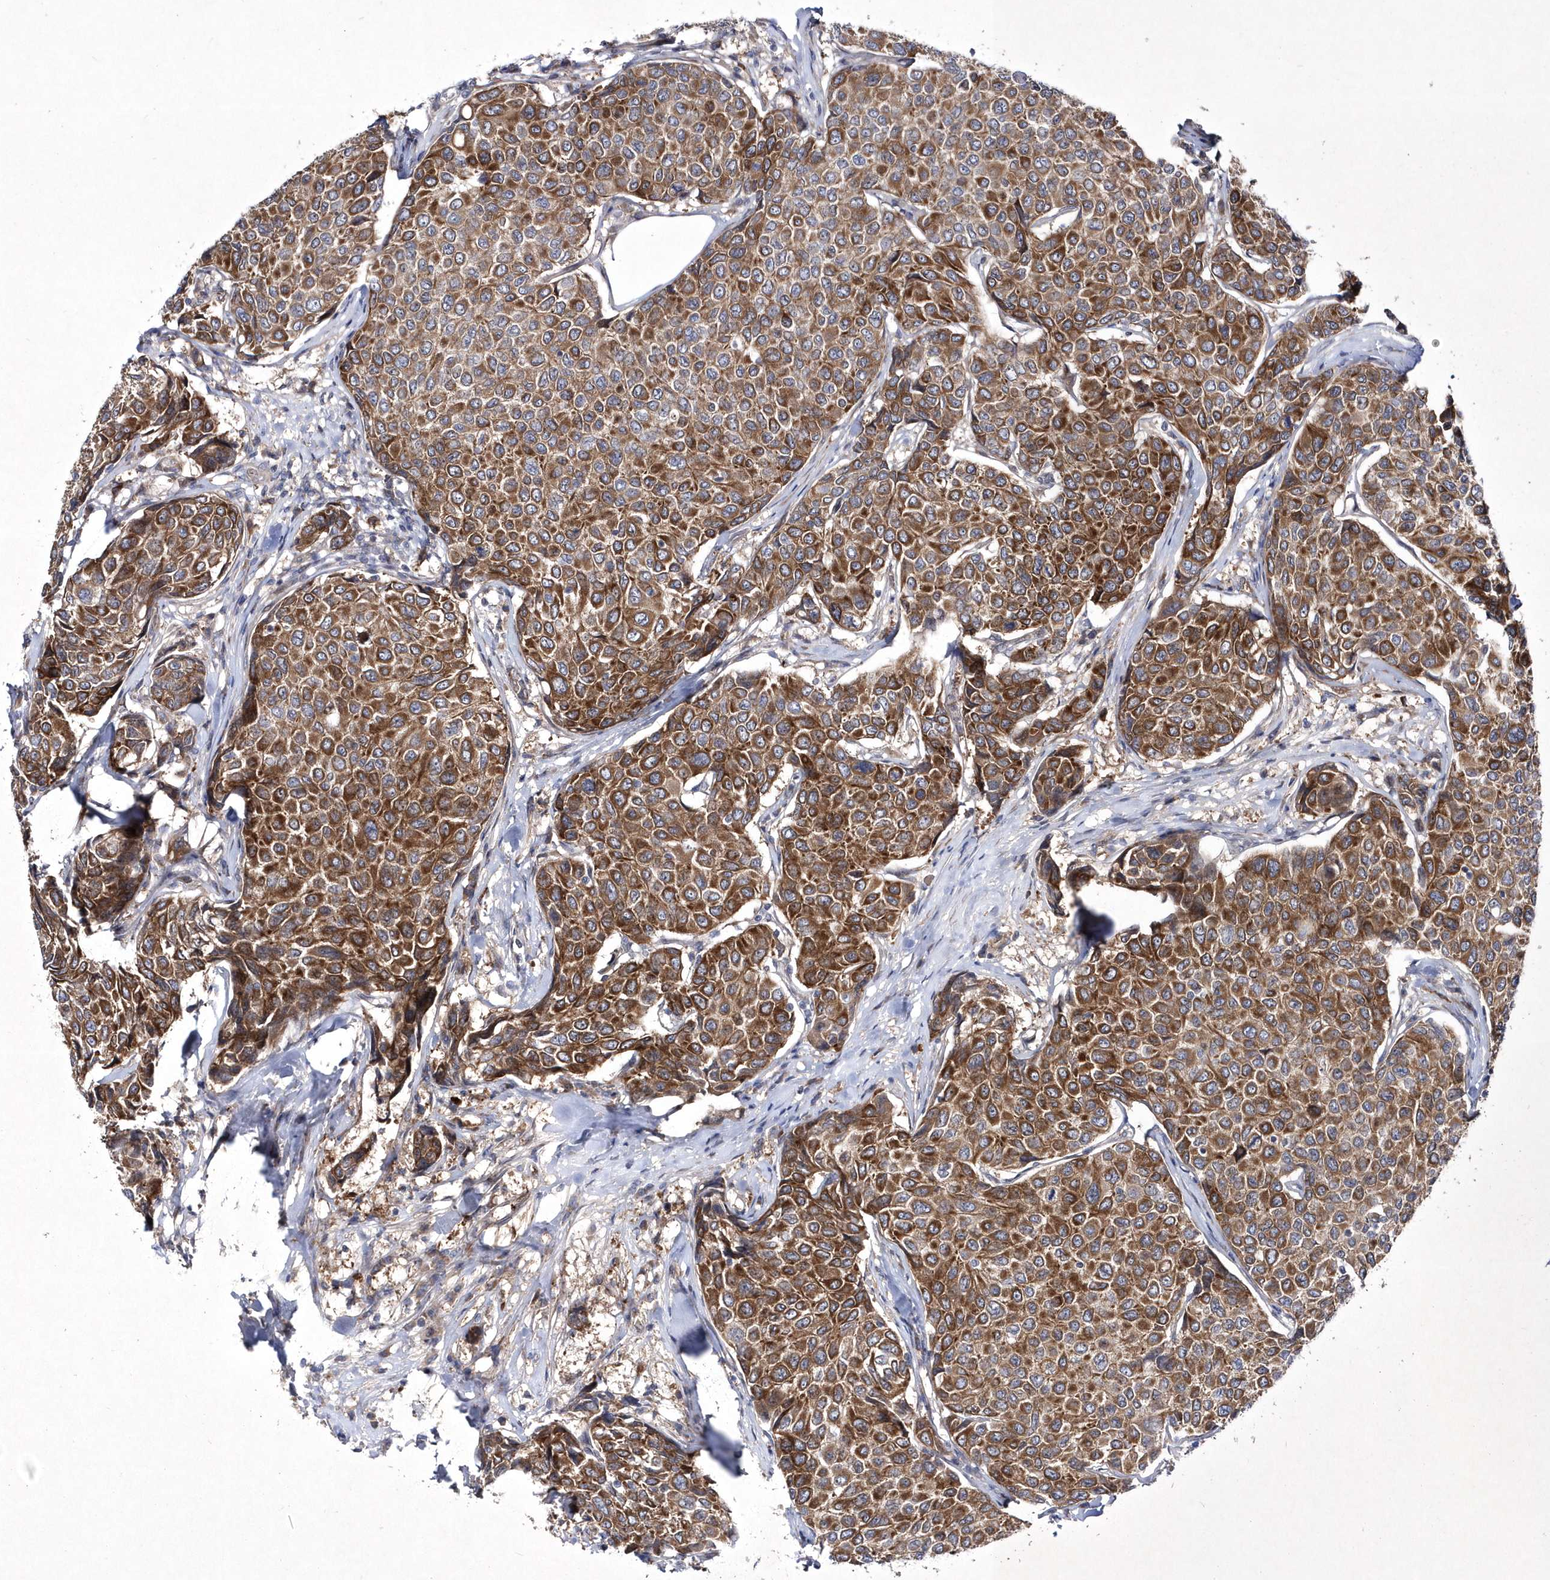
{"staining": {"intensity": "strong", "quantity": ">75%", "location": "cytoplasmic/membranous"}, "tissue": "breast cancer", "cell_type": "Tumor cells", "image_type": "cancer", "snomed": [{"axis": "morphology", "description": "Duct carcinoma"}, {"axis": "topography", "description": "Breast"}], "caption": "A brown stain highlights strong cytoplasmic/membranous expression of a protein in human intraductal carcinoma (breast) tumor cells. (IHC, brightfield microscopy, high magnification).", "gene": "DSPP", "patient": {"sex": "female", "age": 55}}